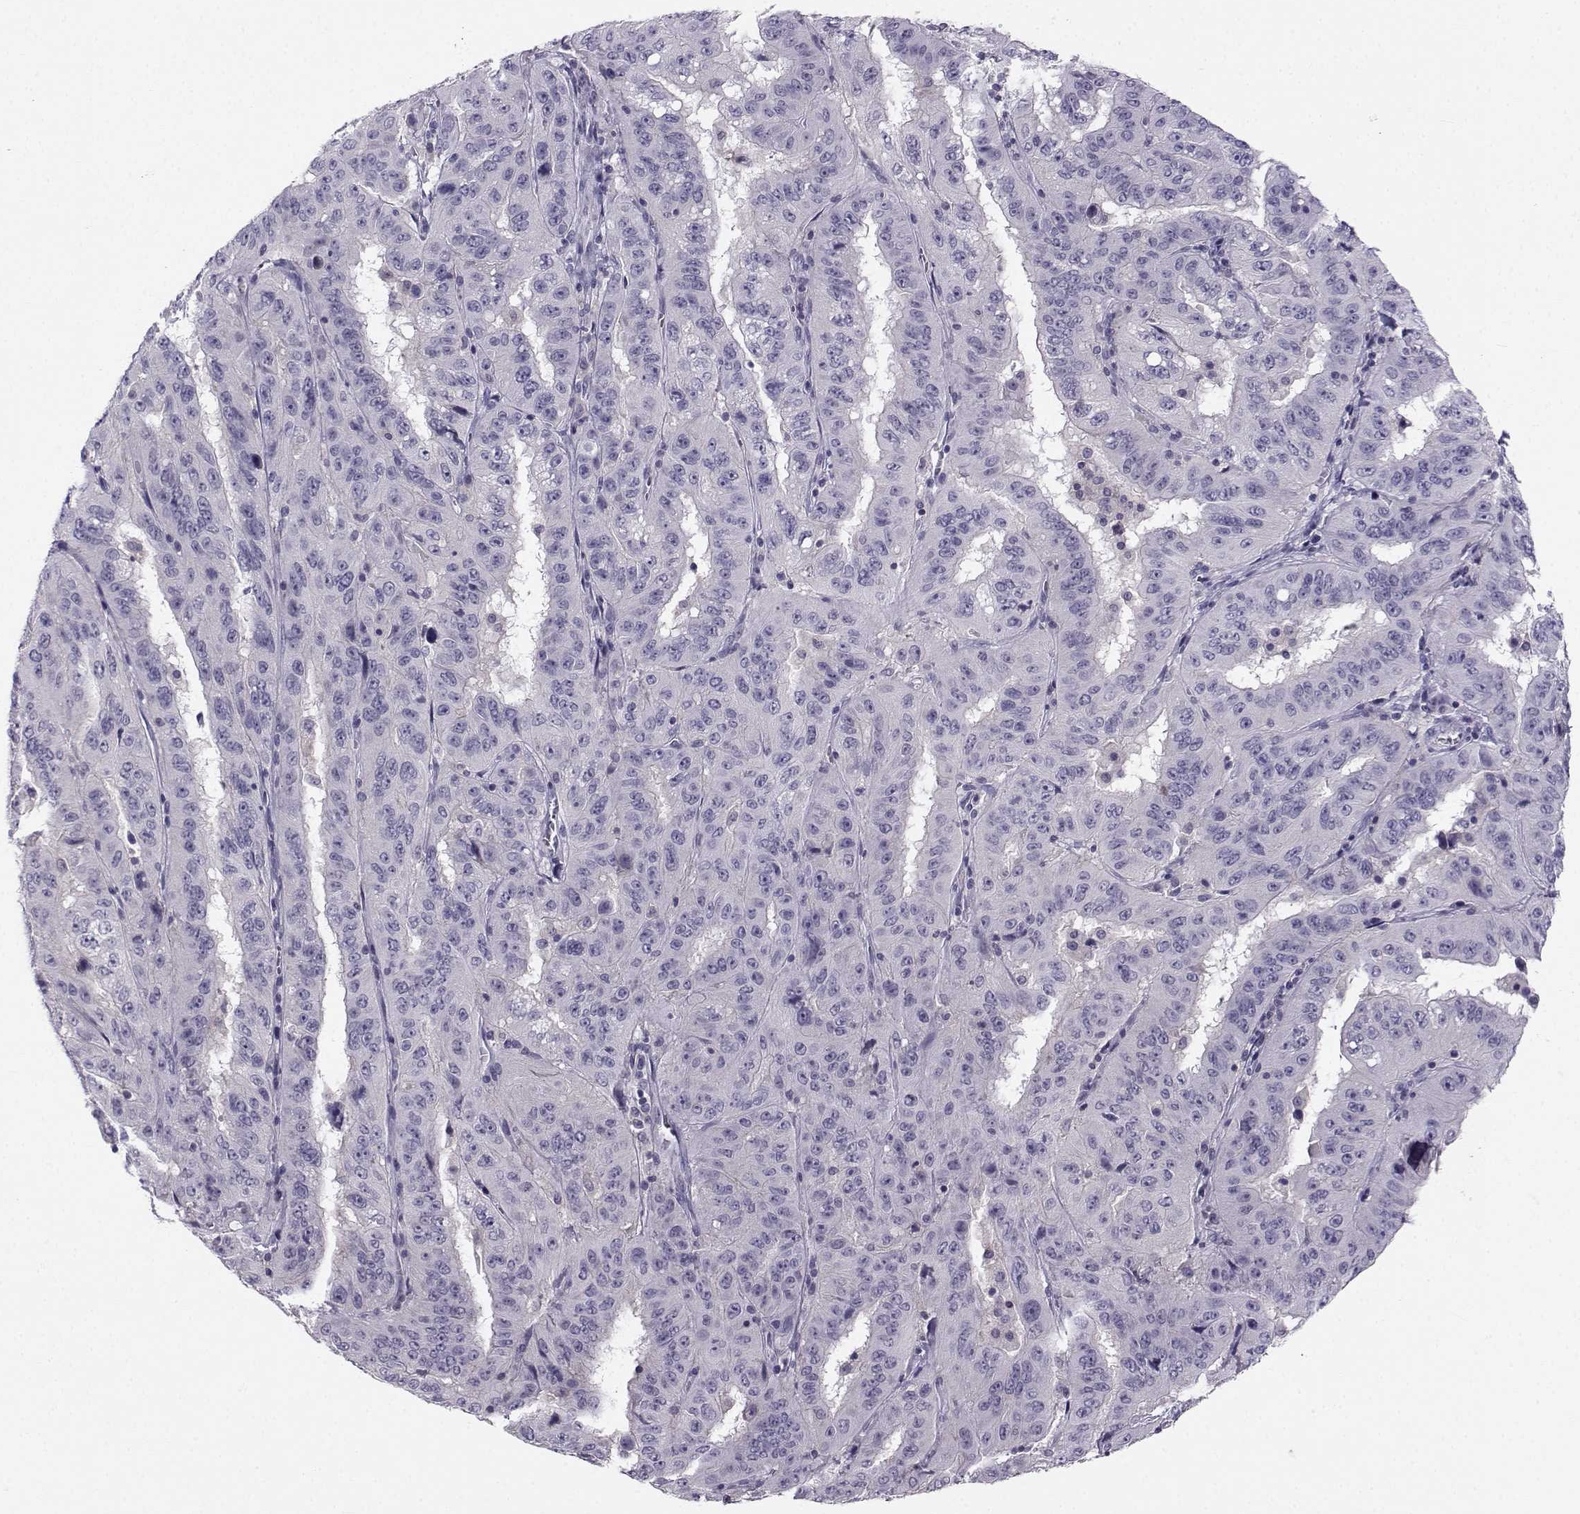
{"staining": {"intensity": "negative", "quantity": "none", "location": "none"}, "tissue": "pancreatic cancer", "cell_type": "Tumor cells", "image_type": "cancer", "snomed": [{"axis": "morphology", "description": "Adenocarcinoma, NOS"}, {"axis": "topography", "description": "Pancreas"}], "caption": "This micrograph is of pancreatic adenocarcinoma stained with IHC to label a protein in brown with the nuclei are counter-stained blue. There is no expression in tumor cells. The staining was performed using DAB (3,3'-diaminobenzidine) to visualize the protein expression in brown, while the nuclei were stained in blue with hematoxylin (Magnification: 20x).", "gene": "MROH7", "patient": {"sex": "male", "age": 63}}